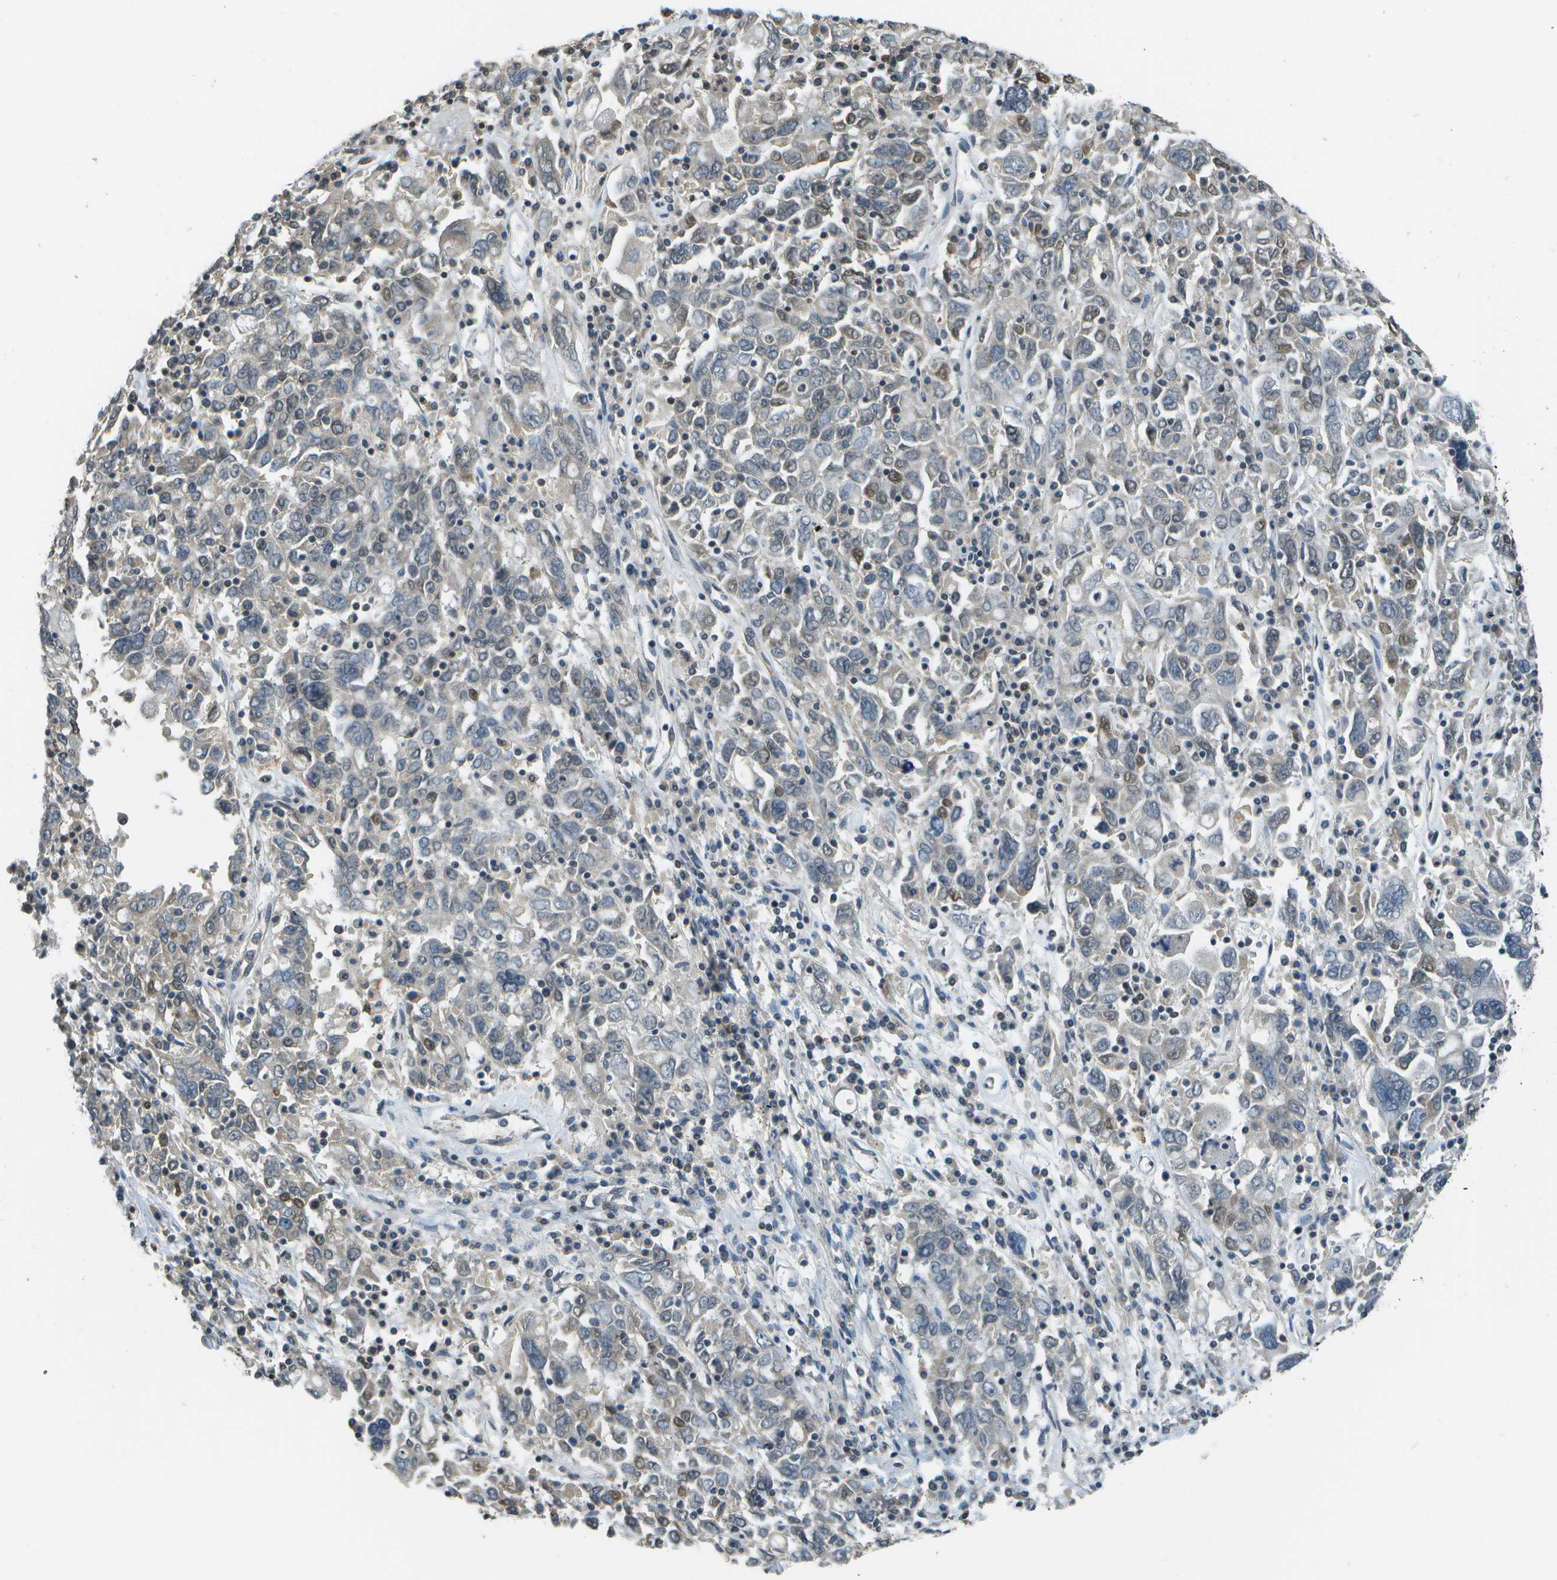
{"staining": {"intensity": "weak", "quantity": "<25%", "location": "nuclear"}, "tissue": "ovarian cancer", "cell_type": "Tumor cells", "image_type": "cancer", "snomed": [{"axis": "morphology", "description": "Carcinoma, endometroid"}, {"axis": "topography", "description": "Ovary"}], "caption": "There is no significant expression in tumor cells of ovarian cancer (endometroid carcinoma).", "gene": "ABL2", "patient": {"sex": "female", "age": 62}}